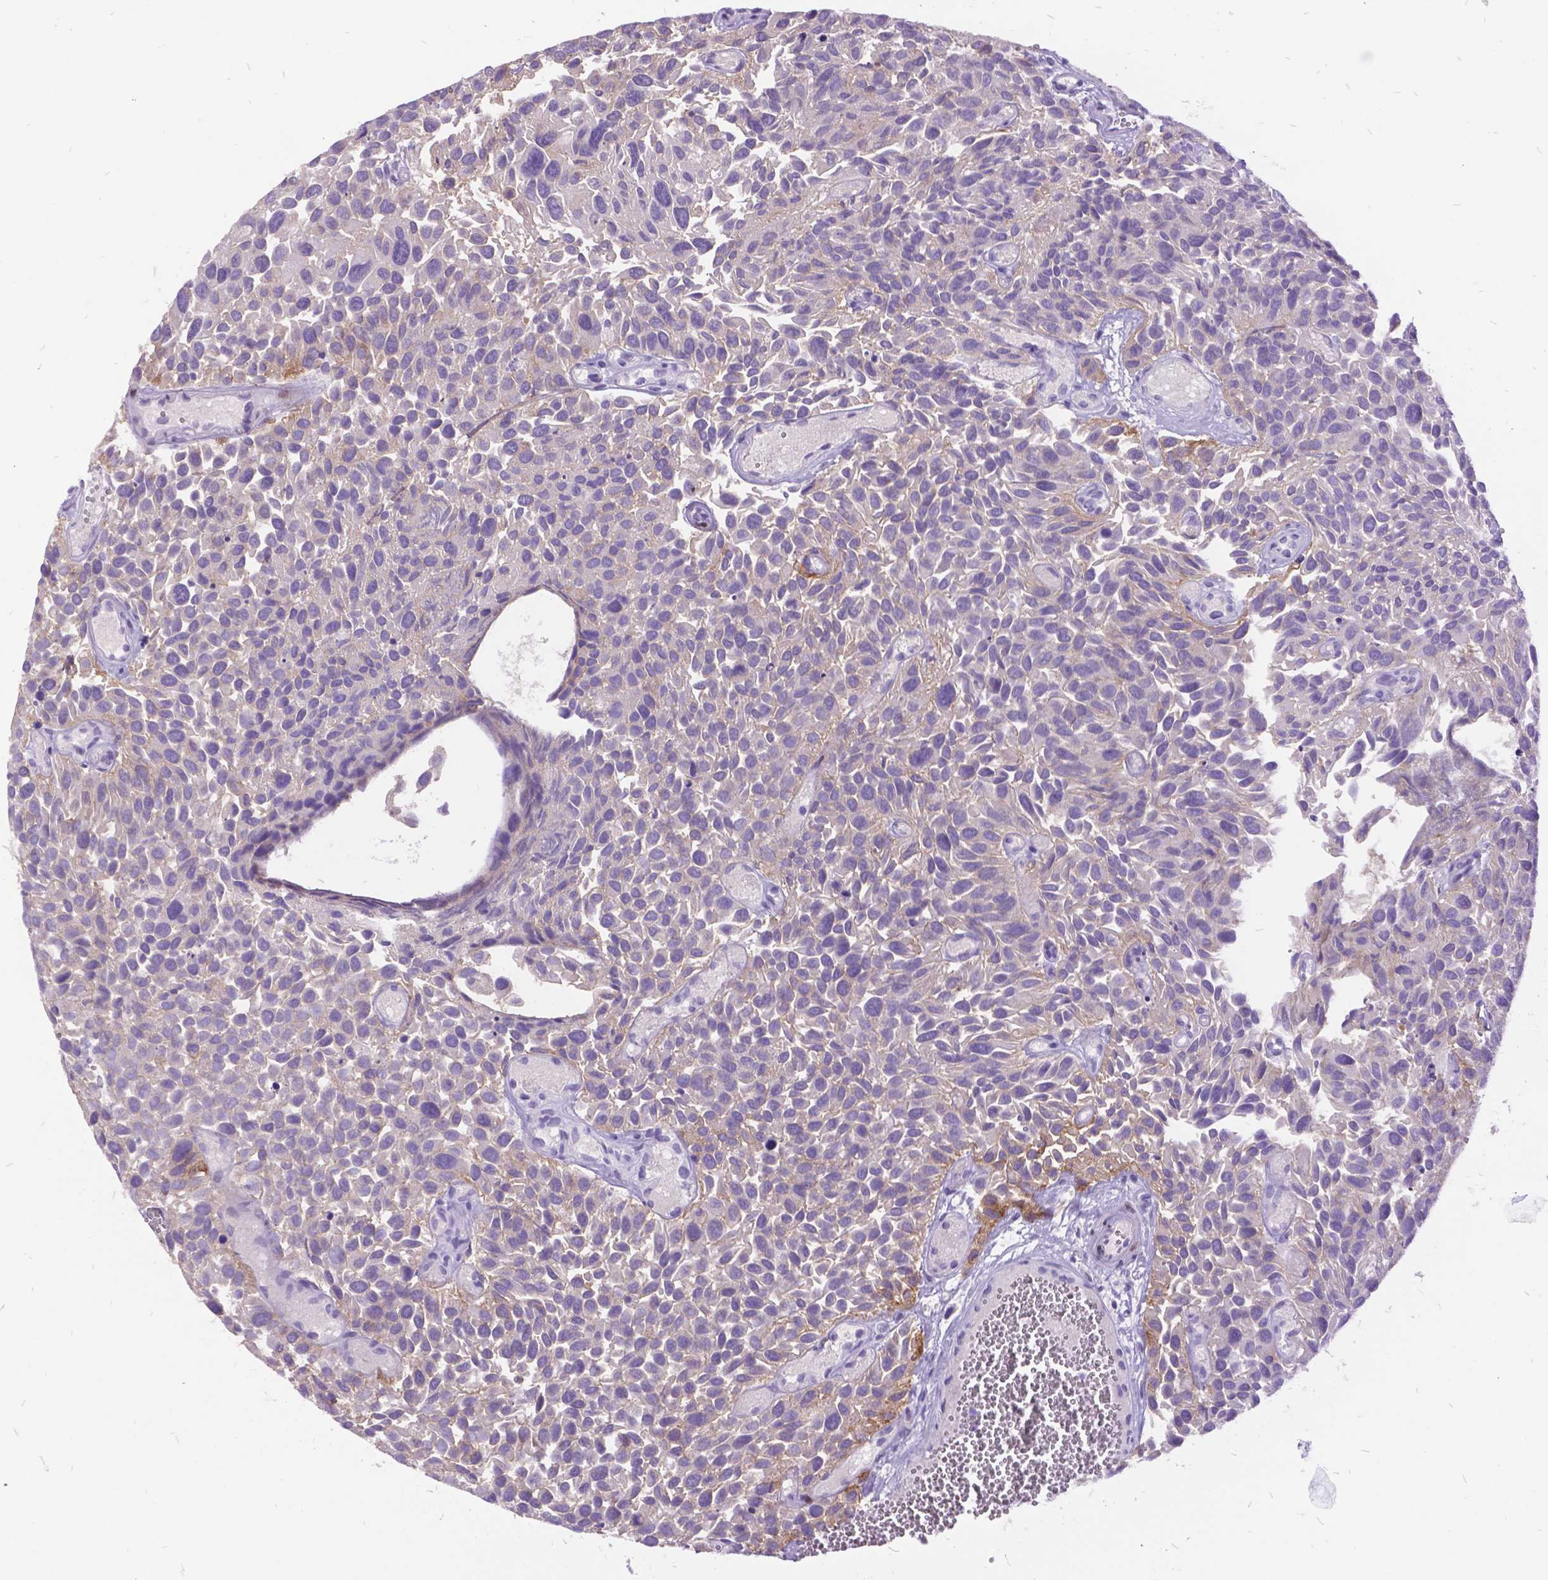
{"staining": {"intensity": "moderate", "quantity": "<25%", "location": "cytoplasmic/membranous"}, "tissue": "urothelial cancer", "cell_type": "Tumor cells", "image_type": "cancer", "snomed": [{"axis": "morphology", "description": "Urothelial carcinoma, Low grade"}, {"axis": "topography", "description": "Urinary bladder"}], "caption": "The photomicrograph demonstrates staining of urothelial carcinoma (low-grade), revealing moderate cytoplasmic/membranous protein expression (brown color) within tumor cells.", "gene": "ITGB6", "patient": {"sex": "female", "age": 69}}